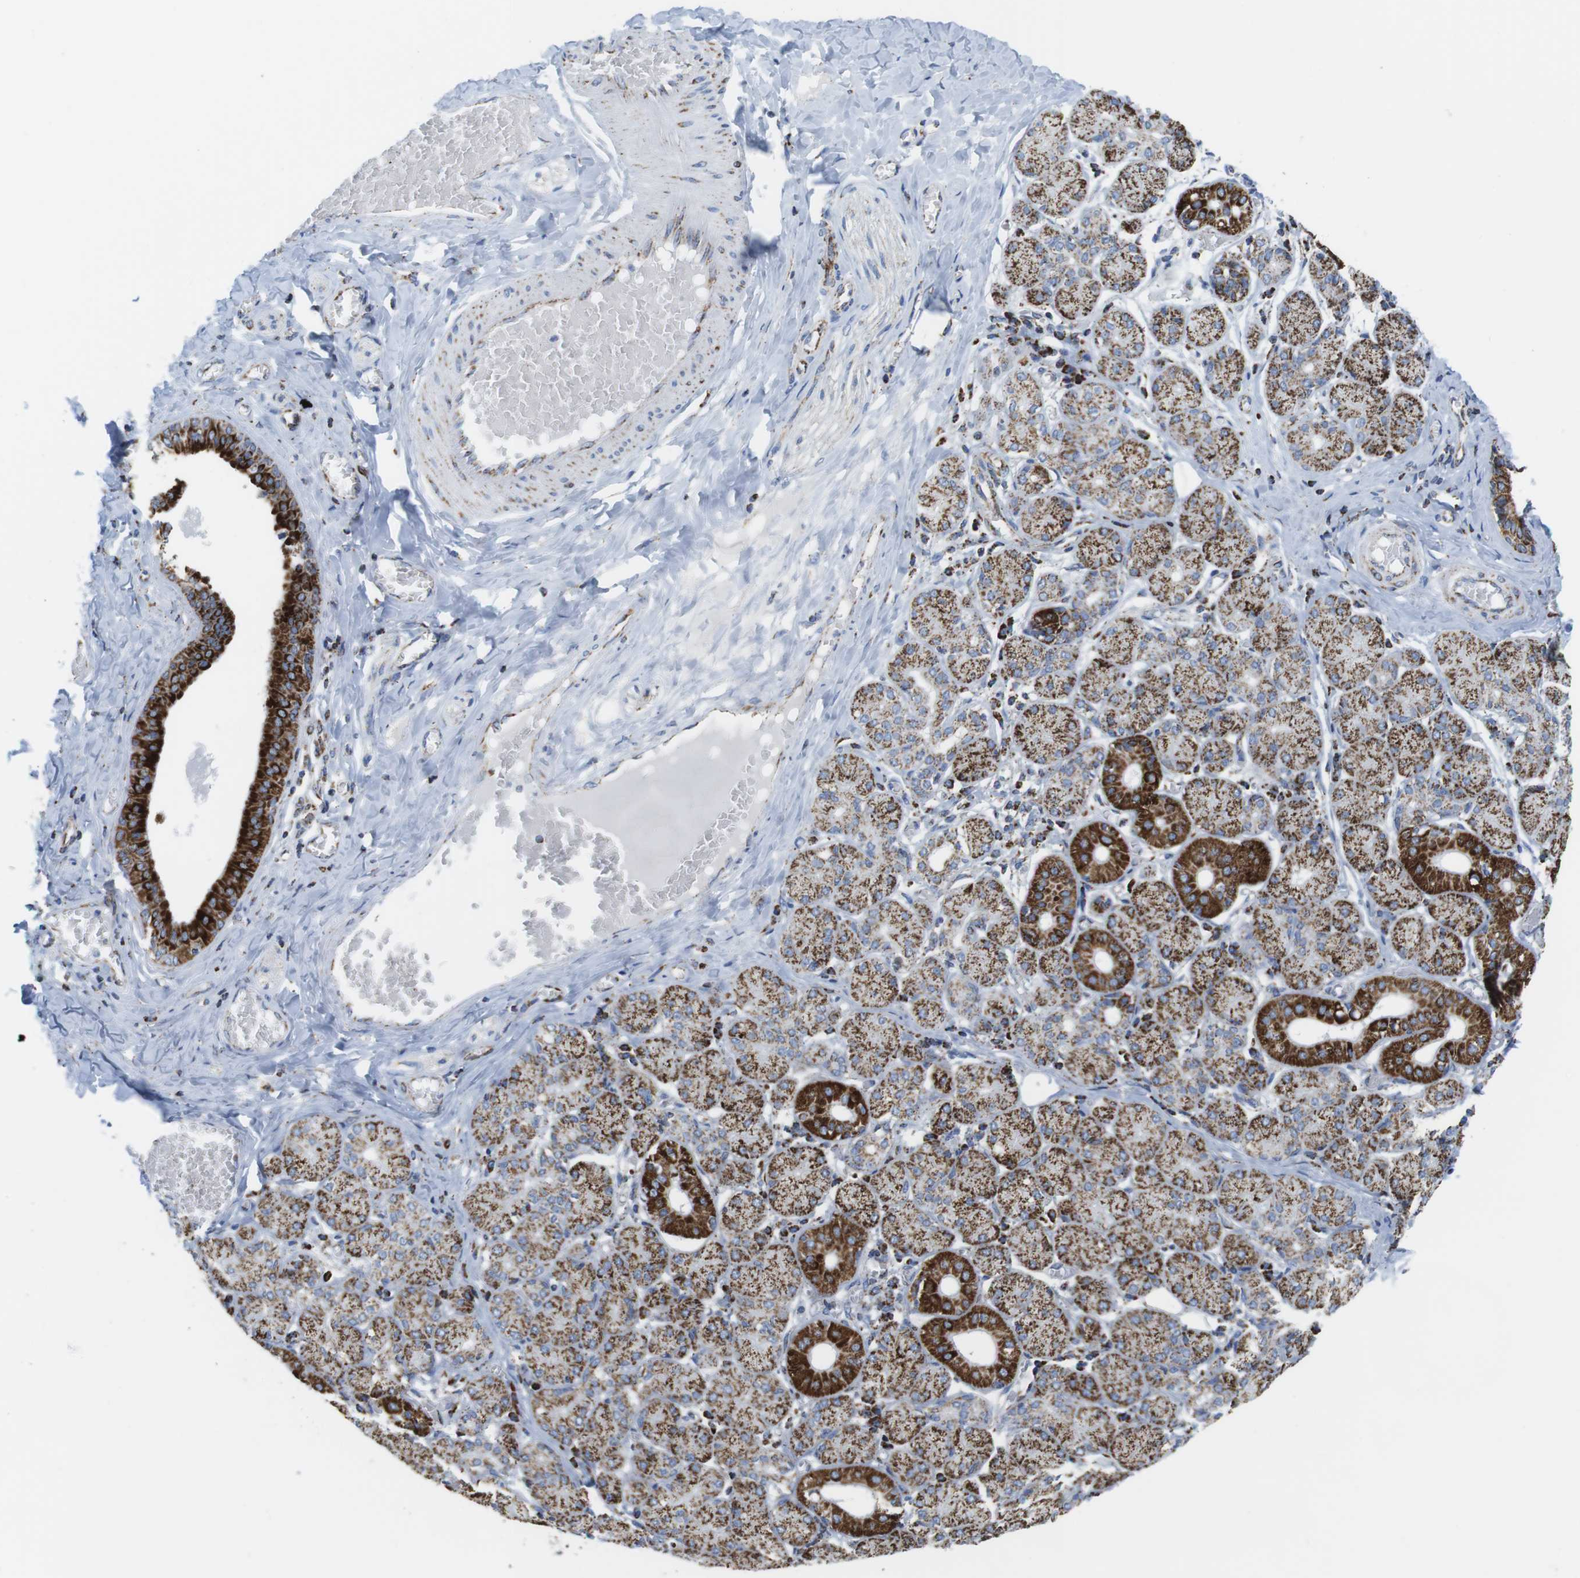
{"staining": {"intensity": "strong", "quantity": "25%-75%", "location": "cytoplasmic/membranous"}, "tissue": "salivary gland", "cell_type": "Glandular cells", "image_type": "normal", "snomed": [{"axis": "morphology", "description": "Normal tissue, NOS"}, {"axis": "topography", "description": "Salivary gland"}], "caption": "Glandular cells show high levels of strong cytoplasmic/membranous expression in approximately 25%-75% of cells in unremarkable salivary gland. (DAB (3,3'-diaminobenzidine) IHC with brightfield microscopy, high magnification).", "gene": "ATP5PO", "patient": {"sex": "female", "age": 24}}